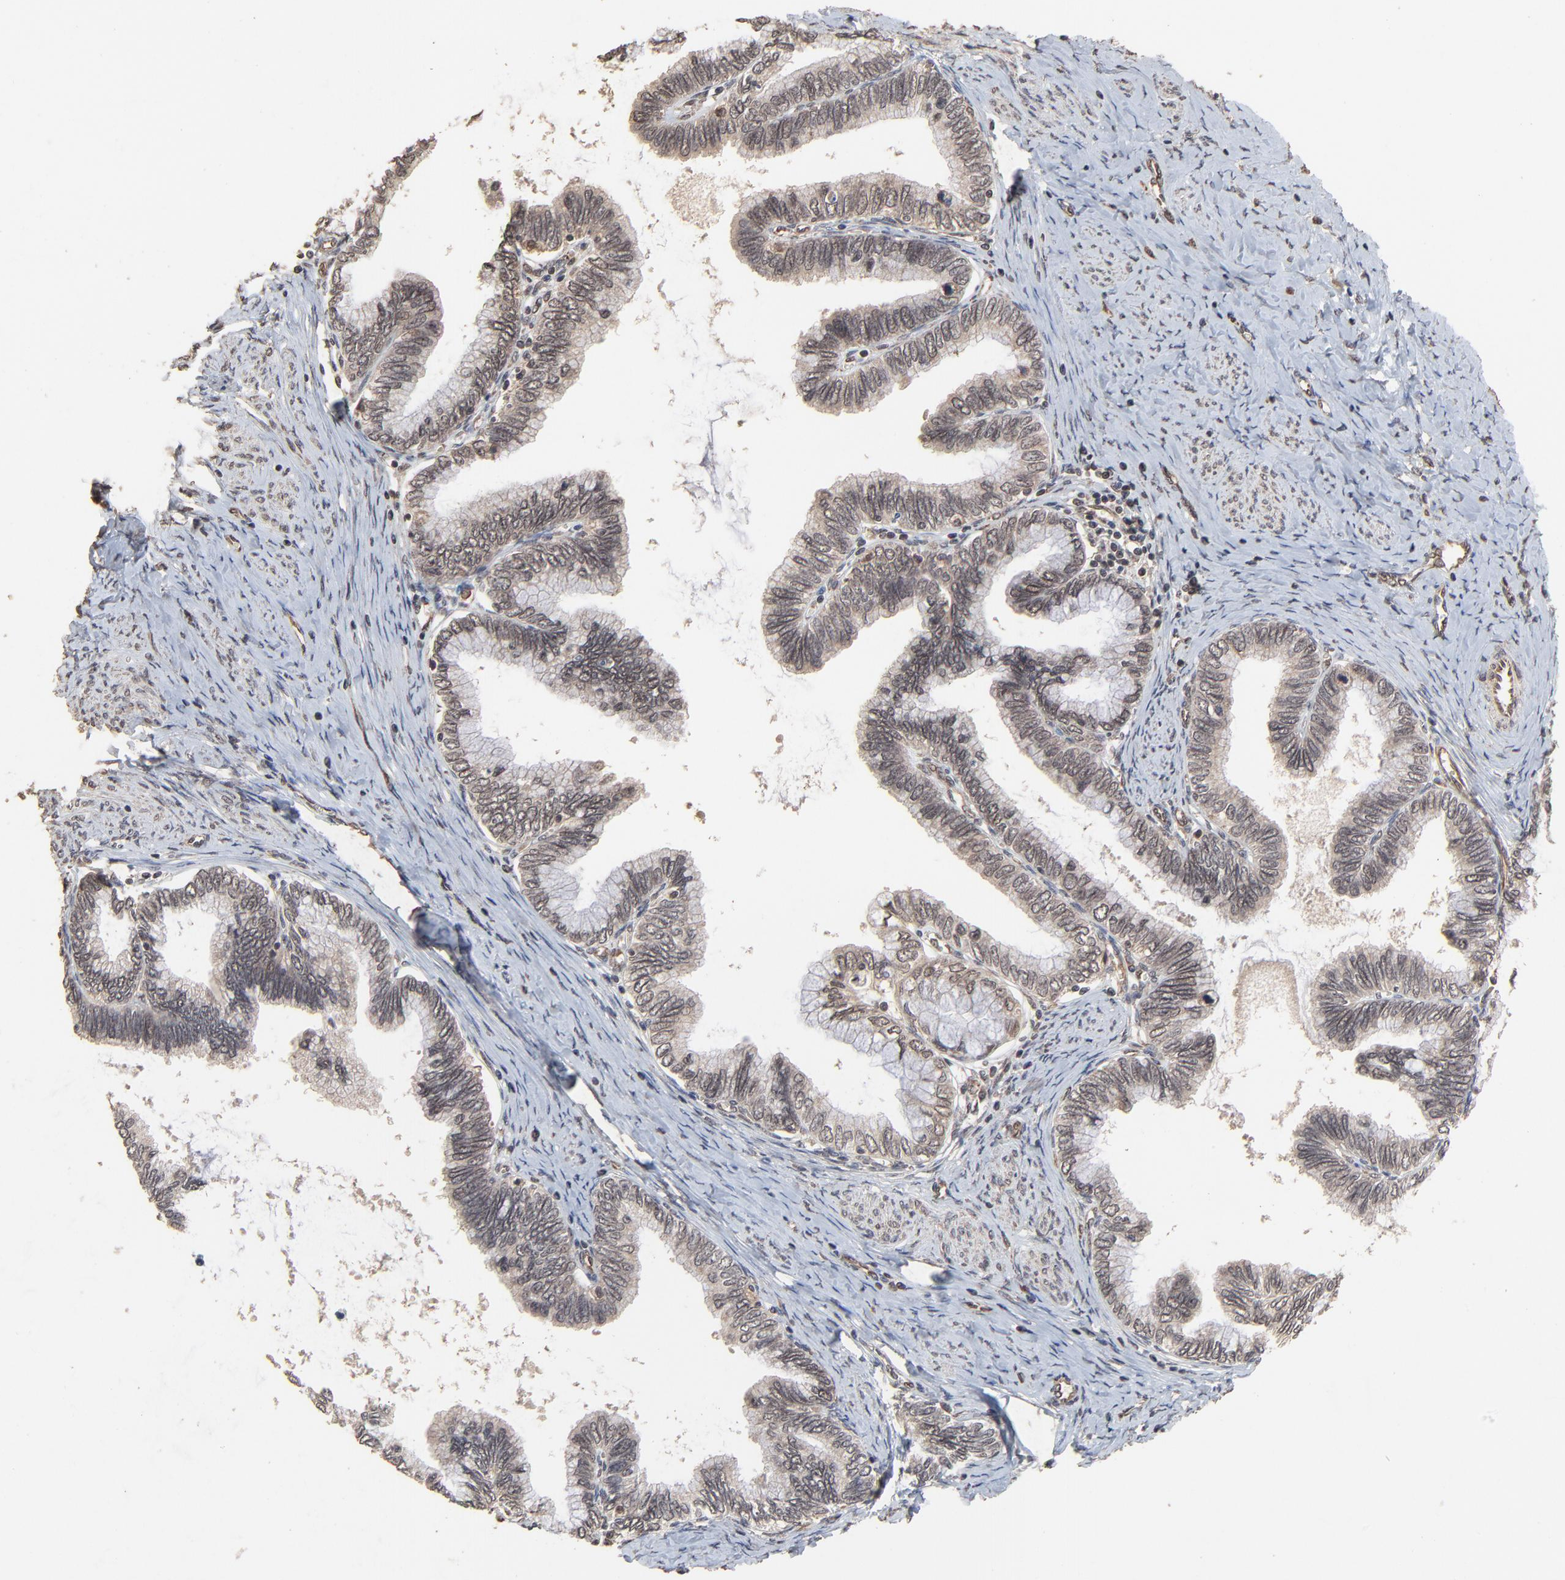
{"staining": {"intensity": "weak", "quantity": ">75%", "location": "nuclear"}, "tissue": "cervical cancer", "cell_type": "Tumor cells", "image_type": "cancer", "snomed": [{"axis": "morphology", "description": "Adenocarcinoma, NOS"}, {"axis": "topography", "description": "Cervix"}], "caption": "Weak nuclear staining for a protein is present in about >75% of tumor cells of cervical cancer using immunohistochemistry (IHC).", "gene": "FAM227A", "patient": {"sex": "female", "age": 49}}